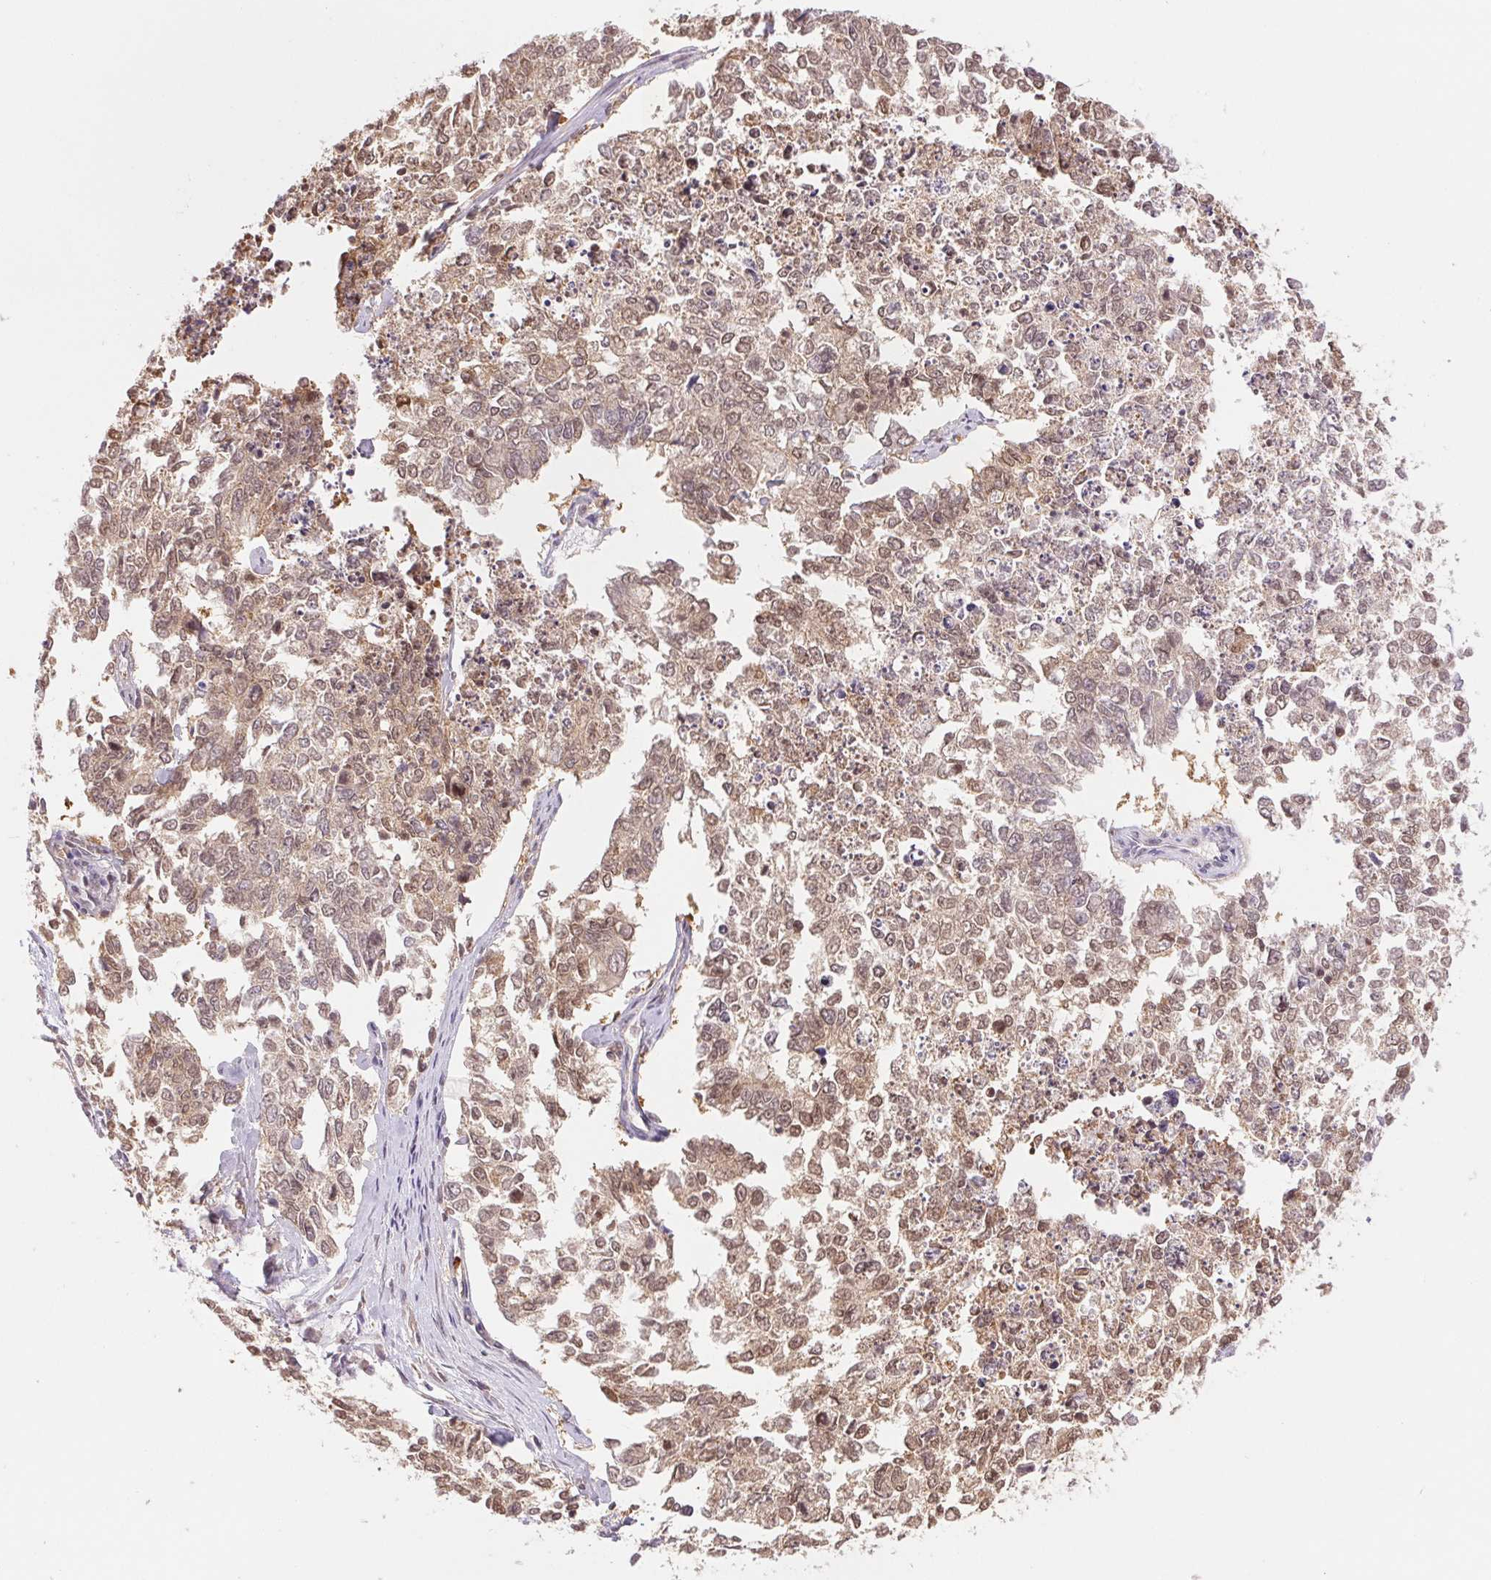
{"staining": {"intensity": "moderate", "quantity": ">75%", "location": "nuclear"}, "tissue": "cervical cancer", "cell_type": "Tumor cells", "image_type": "cancer", "snomed": [{"axis": "morphology", "description": "Adenocarcinoma, NOS"}, {"axis": "topography", "description": "Cervix"}], "caption": "Brown immunohistochemical staining in adenocarcinoma (cervical) demonstrates moderate nuclear staining in about >75% of tumor cells.", "gene": "CDC123", "patient": {"sex": "female", "age": 63}}